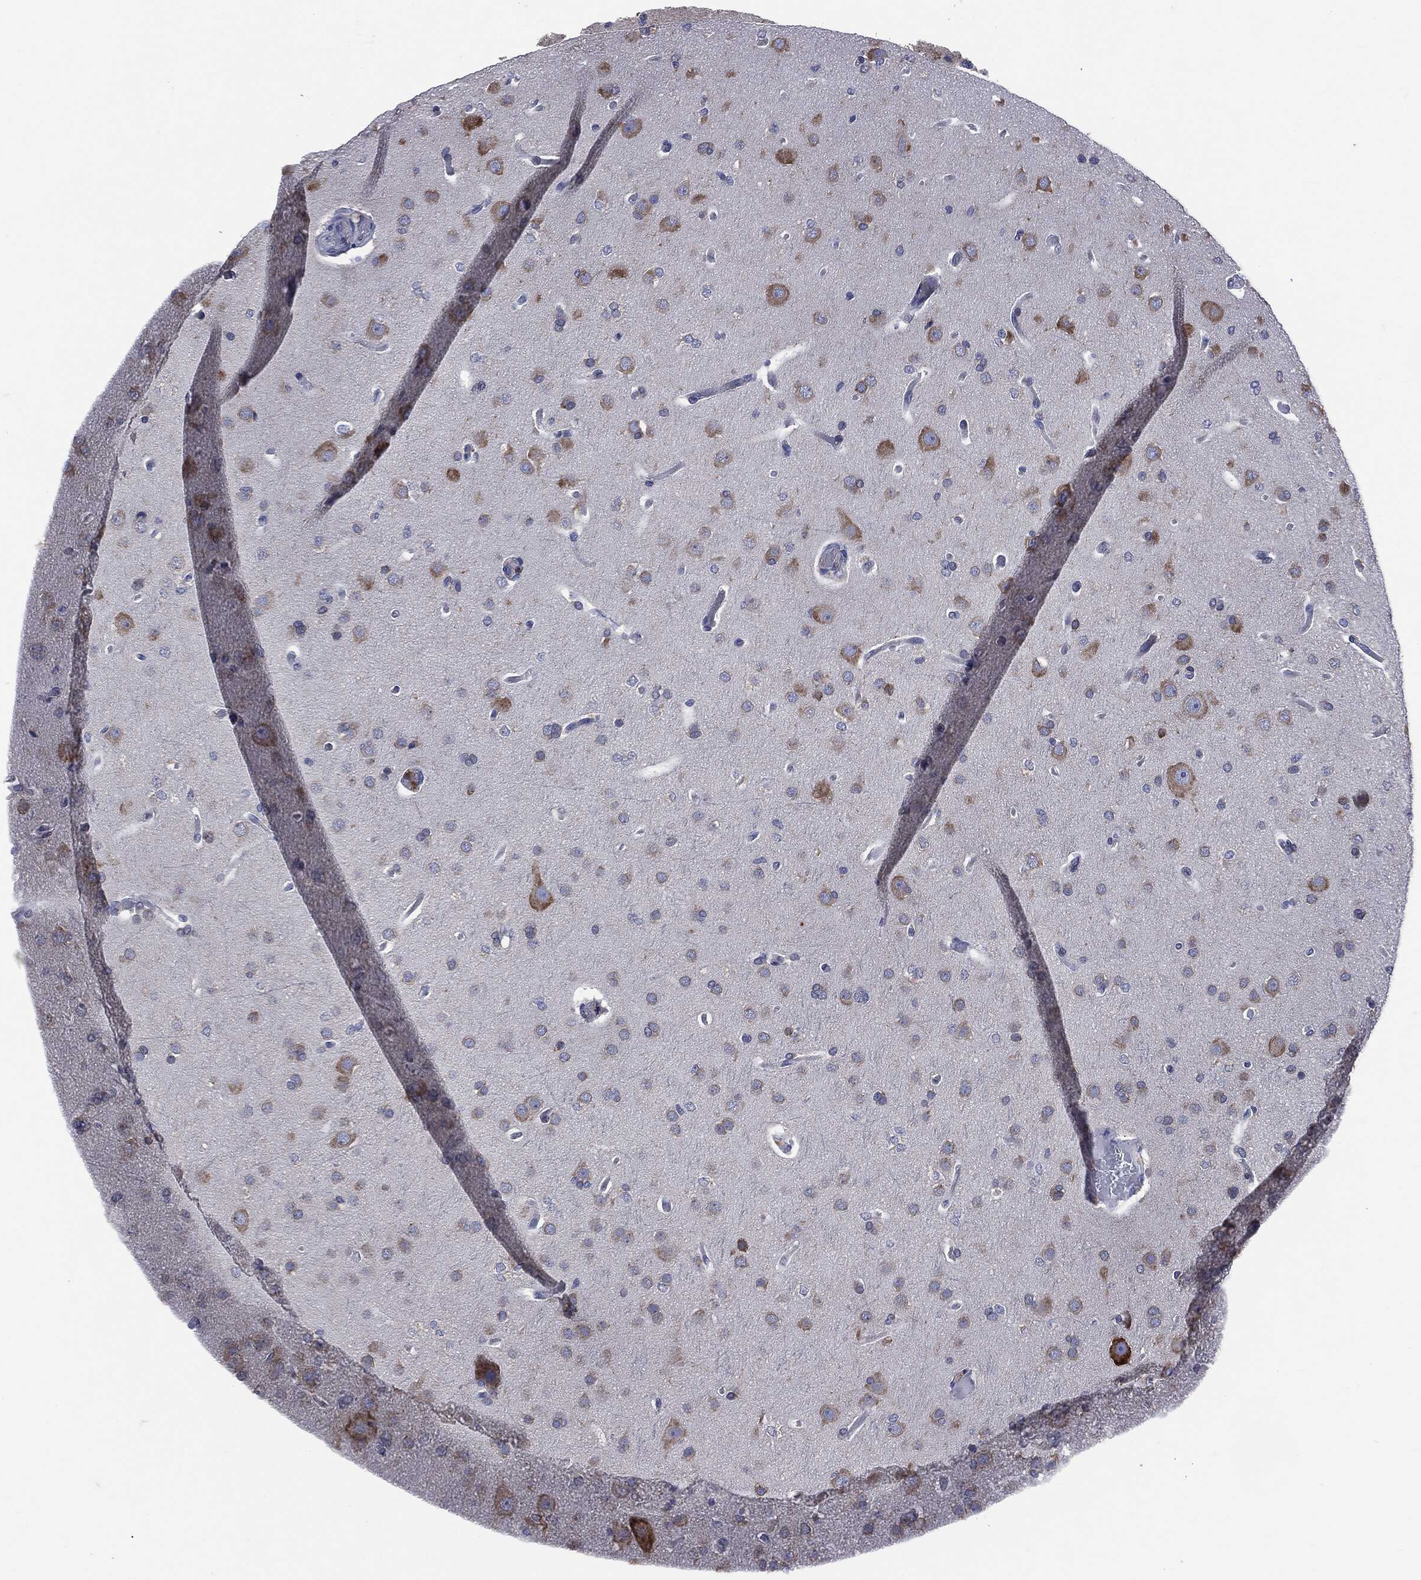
{"staining": {"intensity": "negative", "quantity": "none", "location": "none"}, "tissue": "glioma", "cell_type": "Tumor cells", "image_type": "cancer", "snomed": [{"axis": "morphology", "description": "Glioma, malignant, Low grade"}, {"axis": "topography", "description": "Brain"}], "caption": "The histopathology image demonstrates no significant staining in tumor cells of glioma.", "gene": "PTGS2", "patient": {"sex": "male", "age": 41}}